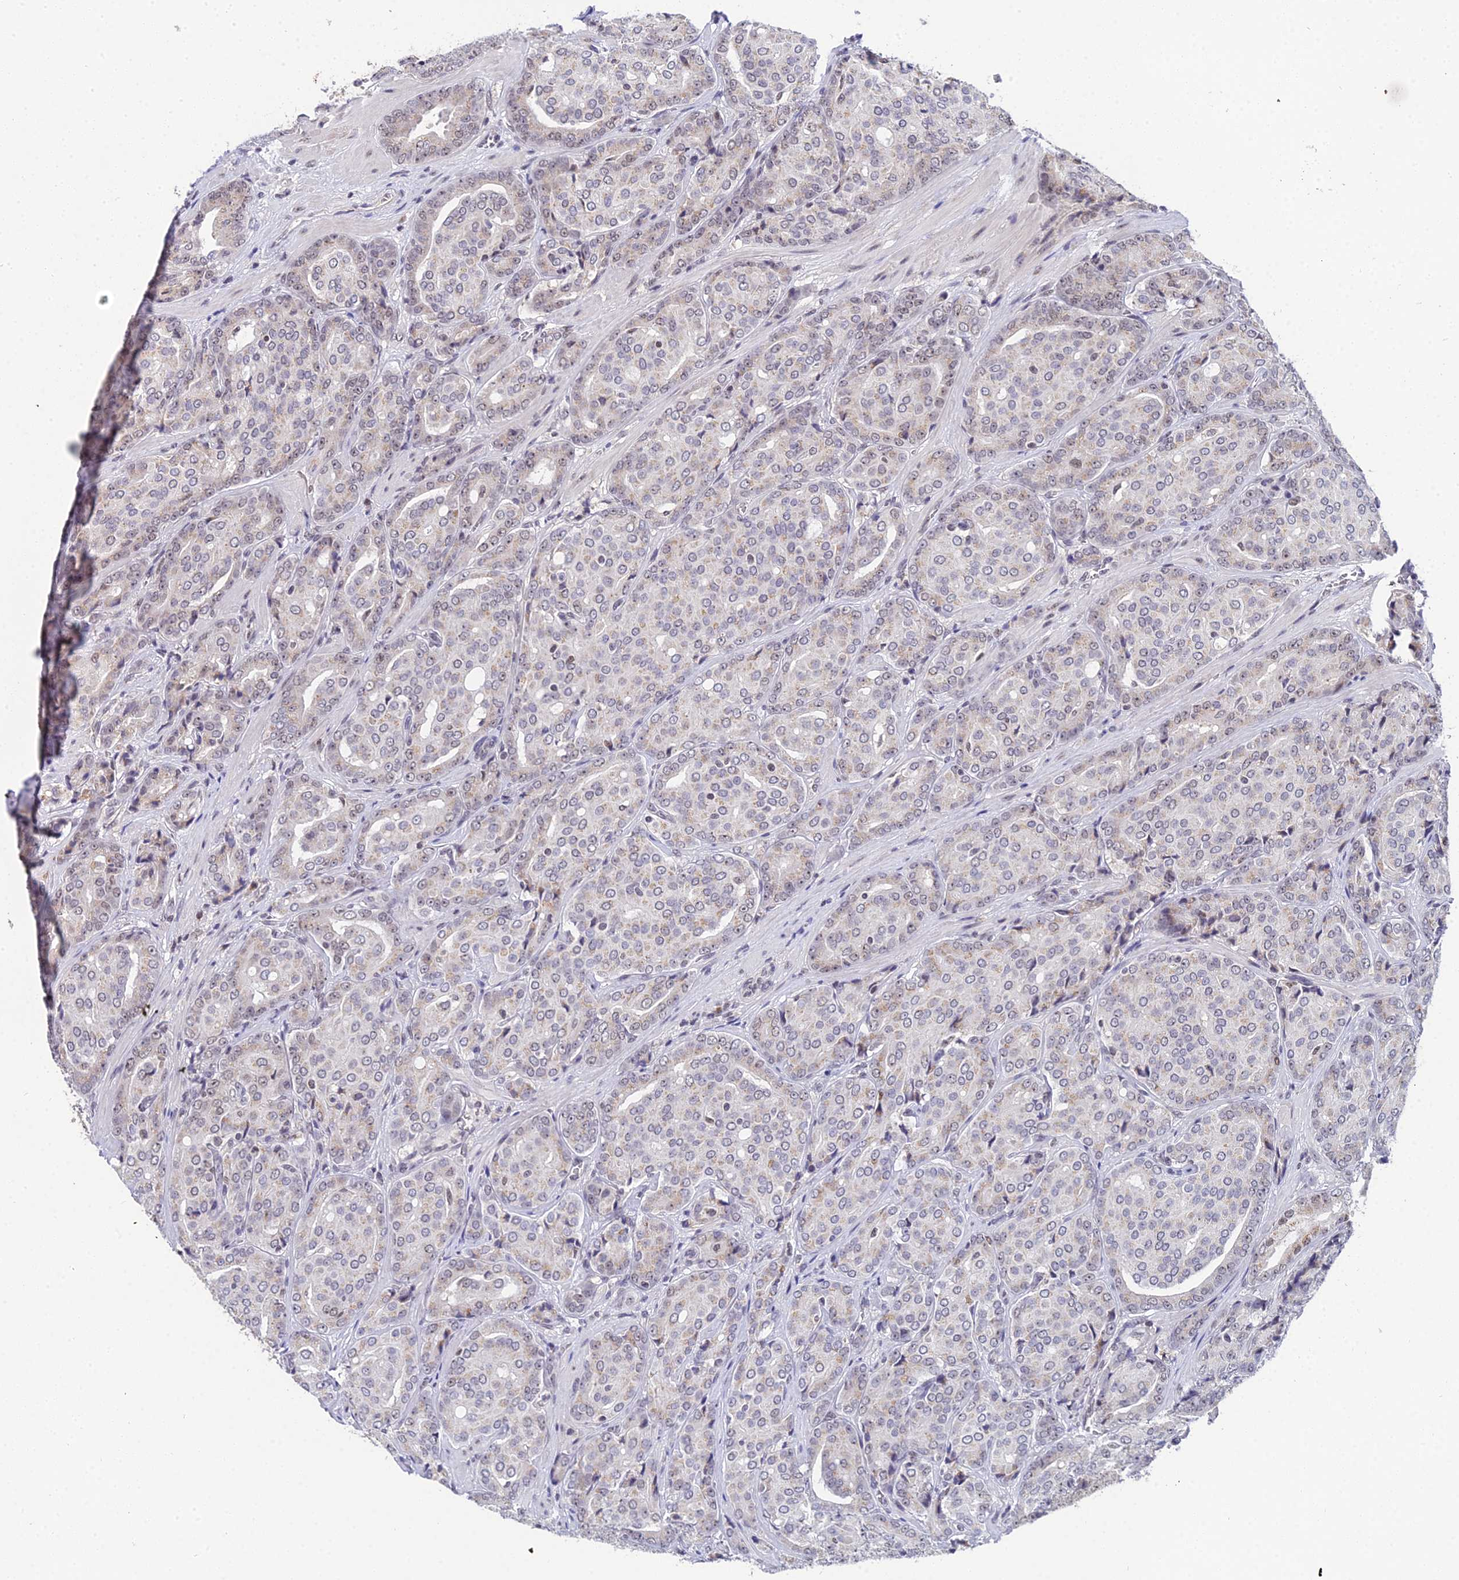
{"staining": {"intensity": "weak", "quantity": "25%-75%", "location": "nuclear"}, "tissue": "prostate cancer", "cell_type": "Tumor cells", "image_type": "cancer", "snomed": [{"axis": "morphology", "description": "Adenocarcinoma, High grade"}, {"axis": "topography", "description": "Prostate"}], "caption": "Immunohistochemistry (DAB (3,3'-diaminobenzidine)) staining of human prostate adenocarcinoma (high-grade) displays weak nuclear protein positivity in approximately 25%-75% of tumor cells.", "gene": "EXOSC3", "patient": {"sex": "male", "age": 68}}